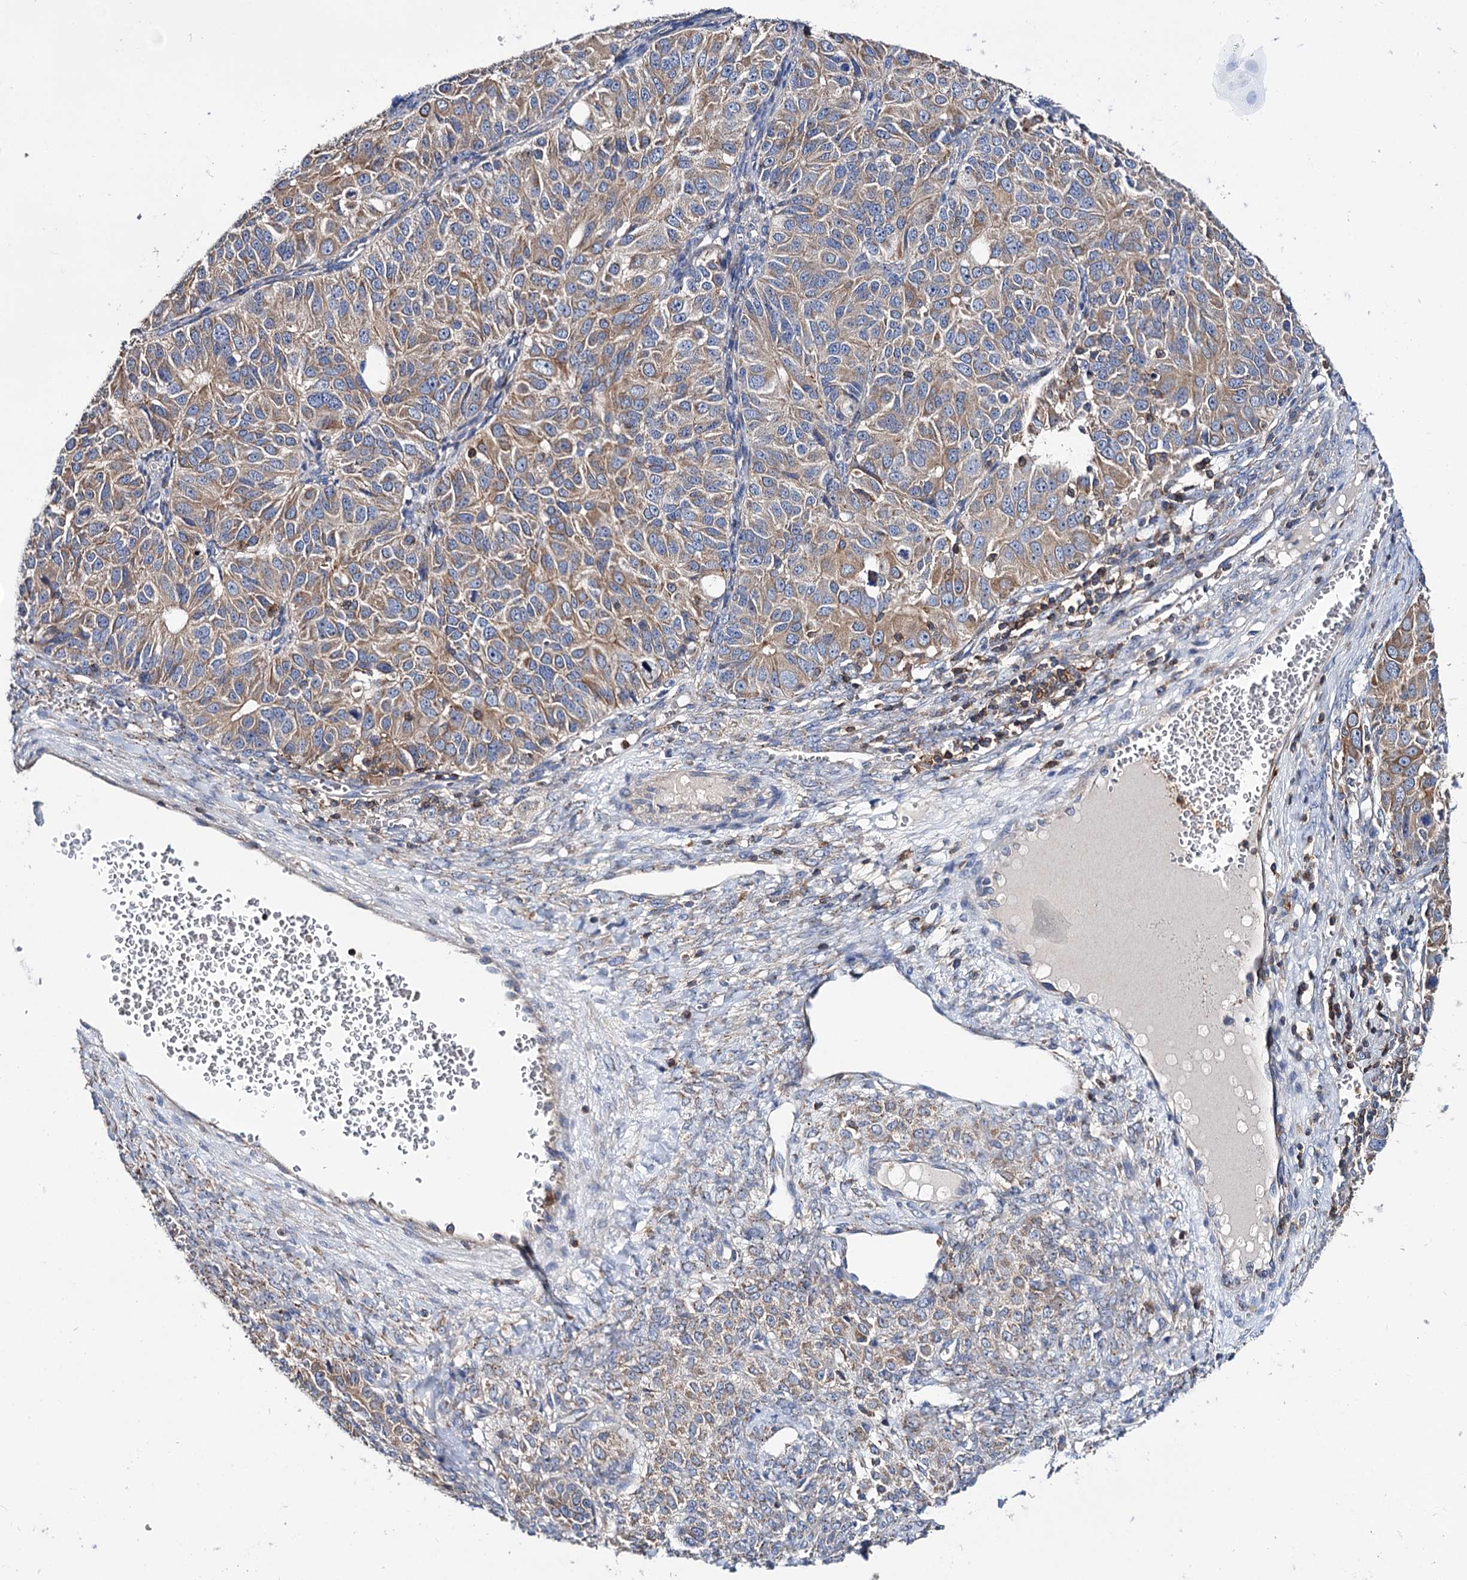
{"staining": {"intensity": "moderate", "quantity": ">75%", "location": "cytoplasmic/membranous"}, "tissue": "ovarian cancer", "cell_type": "Tumor cells", "image_type": "cancer", "snomed": [{"axis": "morphology", "description": "Carcinoma, endometroid"}, {"axis": "topography", "description": "Ovary"}], "caption": "Immunohistochemical staining of endometroid carcinoma (ovarian) reveals medium levels of moderate cytoplasmic/membranous protein expression in approximately >75% of tumor cells.", "gene": "UBASH3B", "patient": {"sex": "female", "age": 51}}